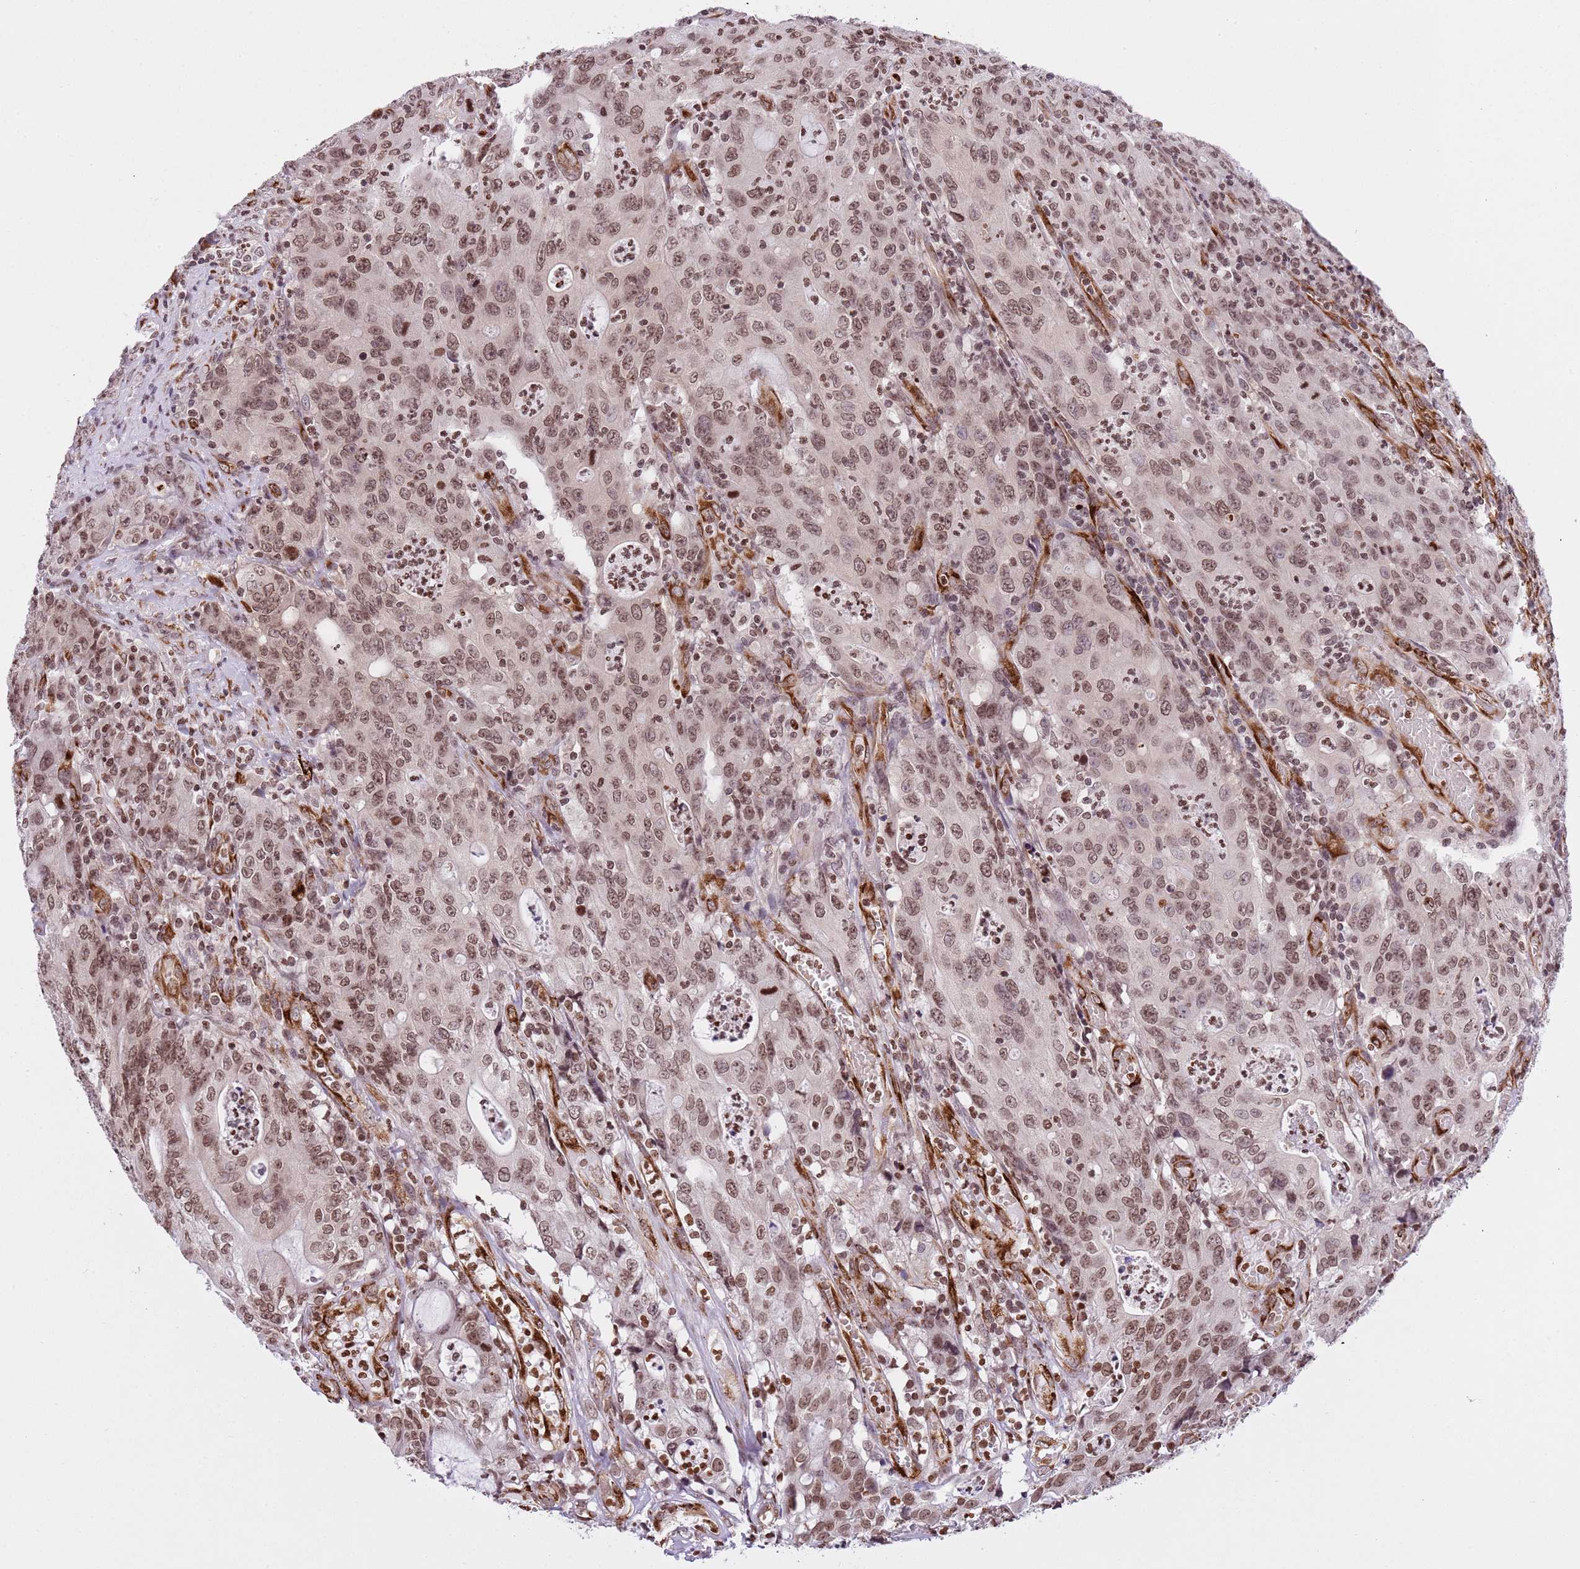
{"staining": {"intensity": "moderate", "quantity": ">75%", "location": "nuclear"}, "tissue": "colorectal cancer", "cell_type": "Tumor cells", "image_type": "cancer", "snomed": [{"axis": "morphology", "description": "Adenocarcinoma, NOS"}, {"axis": "topography", "description": "Colon"}], "caption": "Protein positivity by immunohistochemistry (IHC) reveals moderate nuclear expression in about >75% of tumor cells in colorectal cancer (adenocarcinoma).", "gene": "NRIP1", "patient": {"sex": "male", "age": 83}}